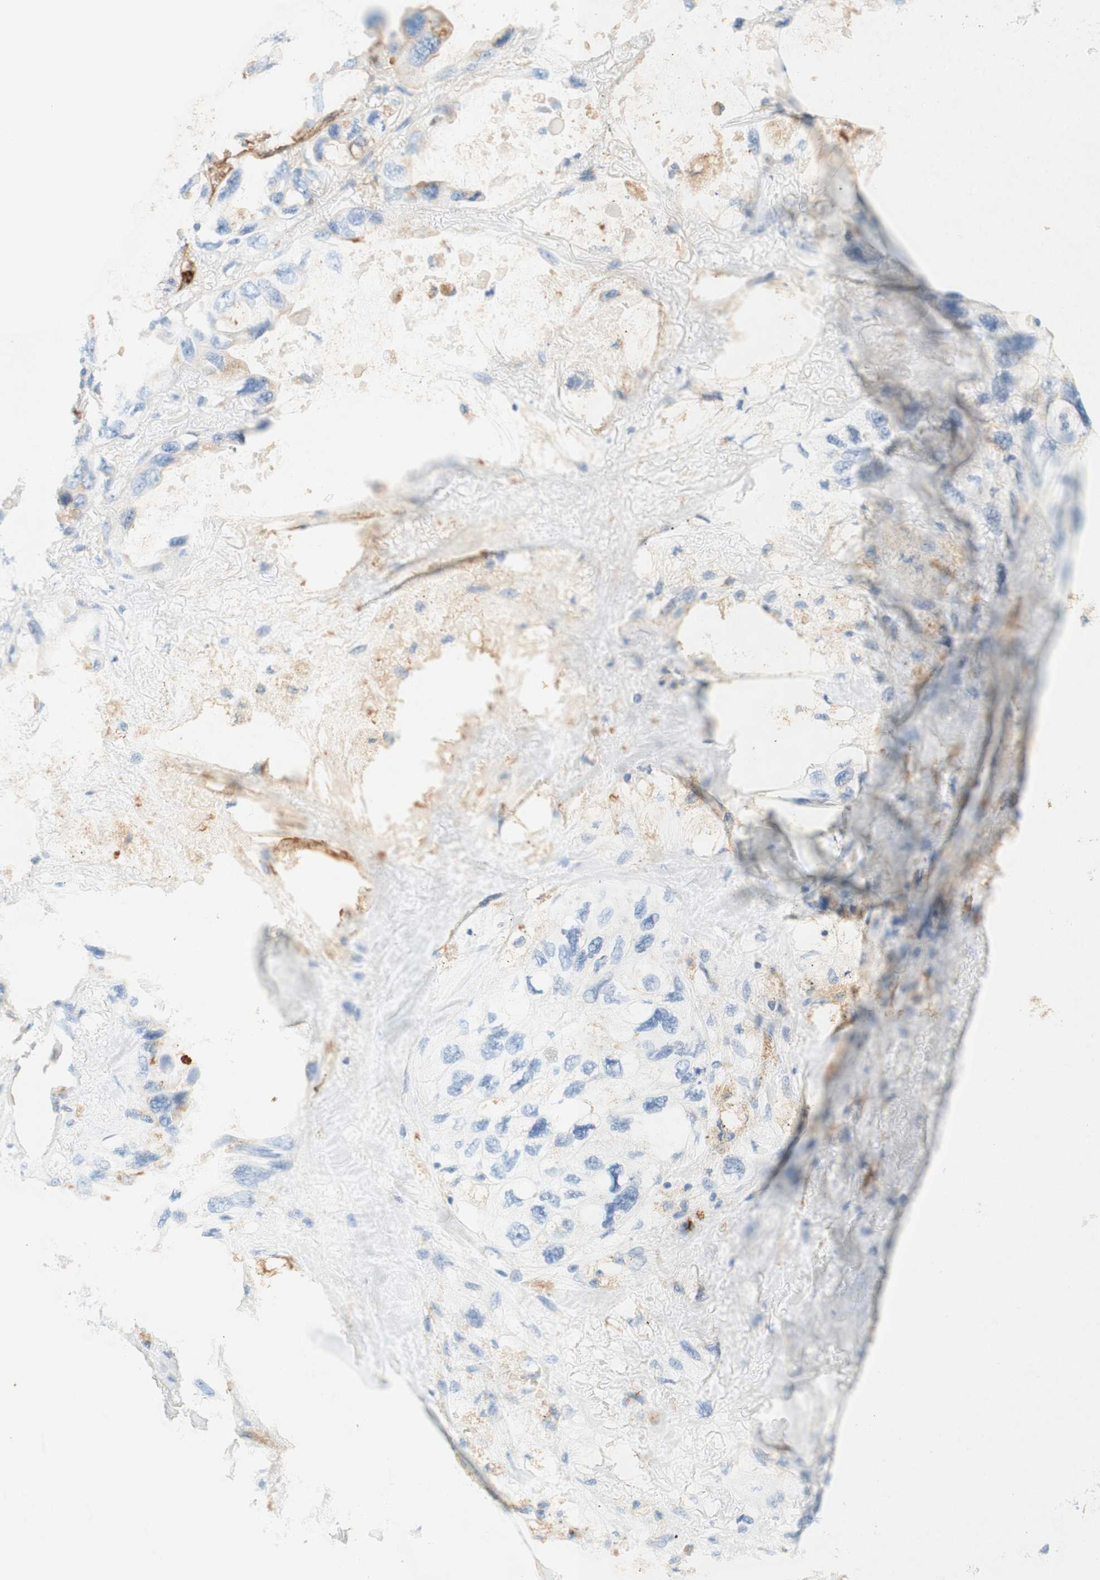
{"staining": {"intensity": "negative", "quantity": "none", "location": "none"}, "tissue": "lung cancer", "cell_type": "Tumor cells", "image_type": "cancer", "snomed": [{"axis": "morphology", "description": "Squamous cell carcinoma, NOS"}, {"axis": "topography", "description": "Lung"}], "caption": "Tumor cells show no significant positivity in lung squamous cell carcinoma.", "gene": "STOM", "patient": {"sex": "female", "age": 73}}